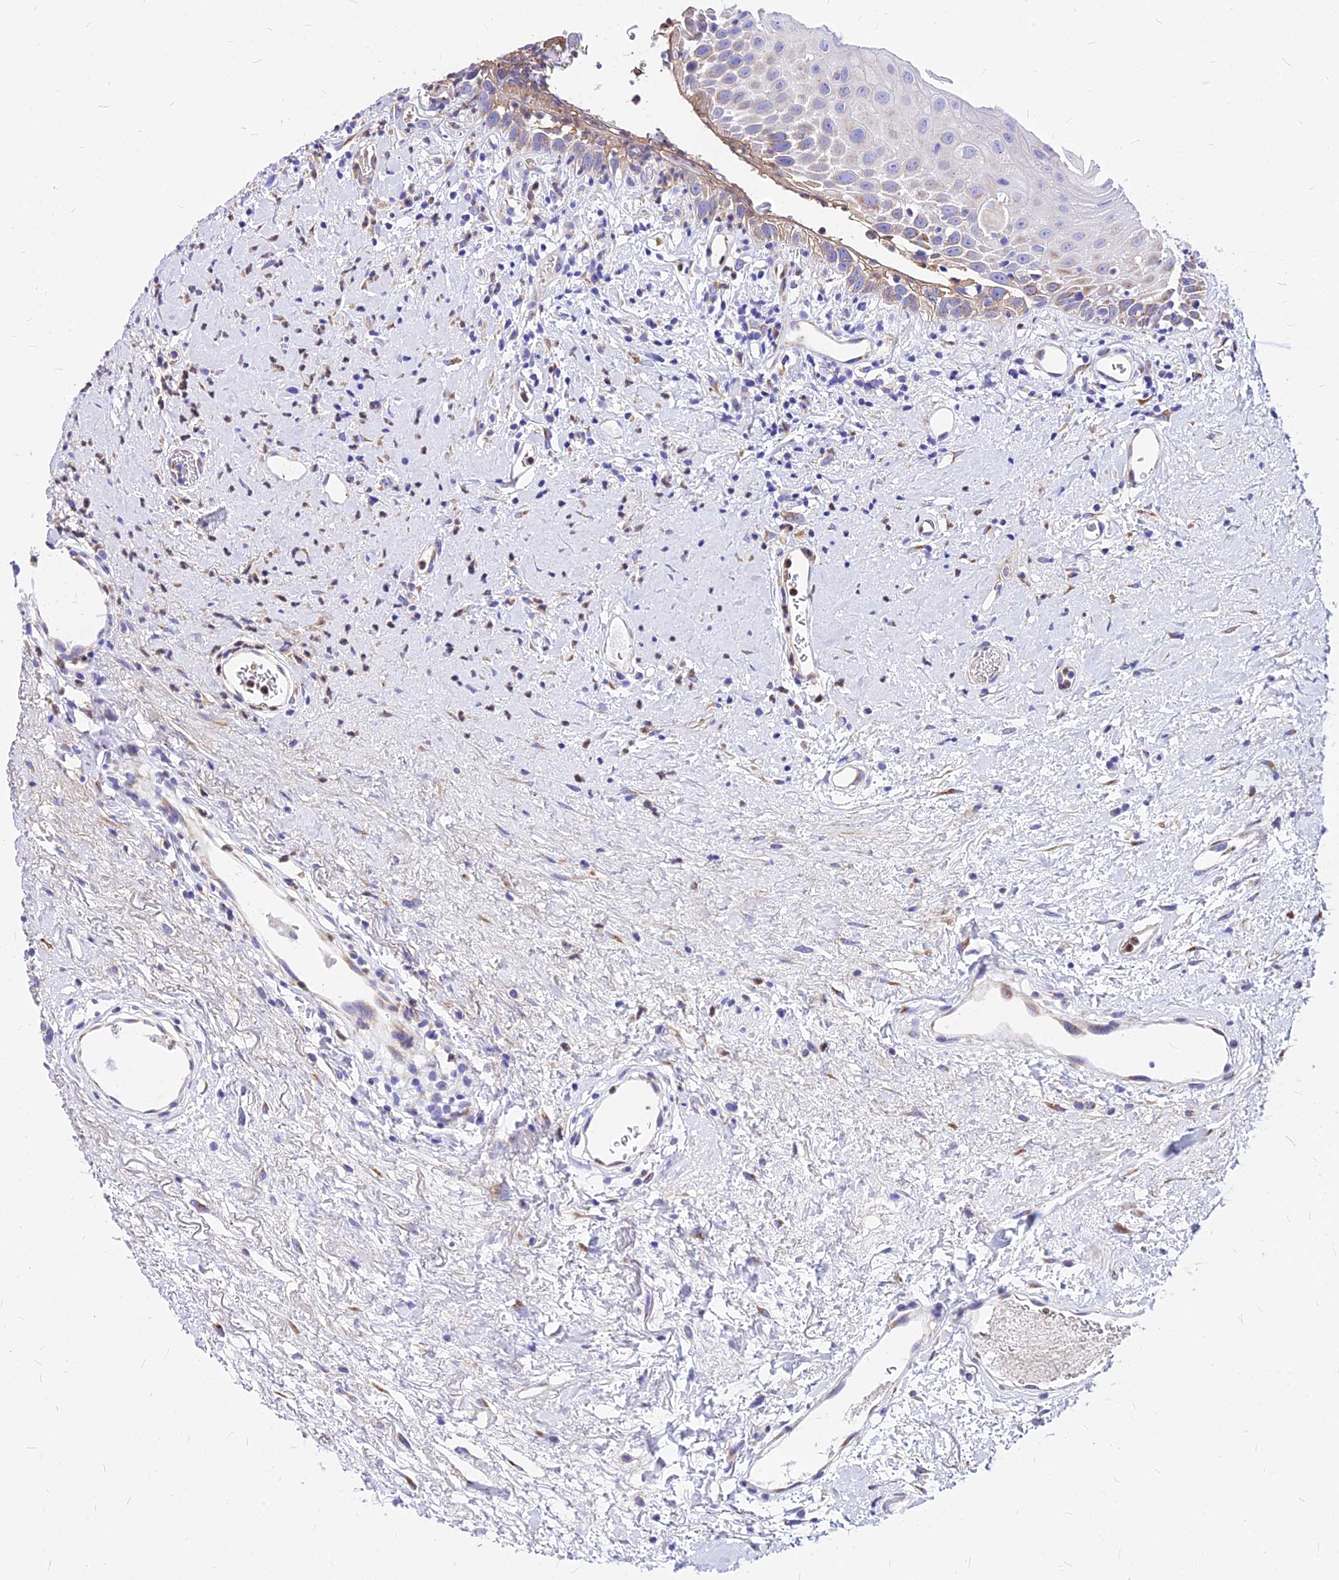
{"staining": {"intensity": "weak", "quantity": "25%-75%", "location": "cytoplasmic/membranous"}, "tissue": "oral mucosa", "cell_type": "Squamous epithelial cells", "image_type": "normal", "snomed": [{"axis": "morphology", "description": "Normal tissue, NOS"}, {"axis": "topography", "description": "Oral tissue"}], "caption": "Benign oral mucosa shows weak cytoplasmic/membranous positivity in approximately 25%-75% of squamous epithelial cells Using DAB (brown) and hematoxylin (blue) stains, captured at high magnification using brightfield microscopy..", "gene": "MRPL3", "patient": {"sex": "female", "age": 76}}